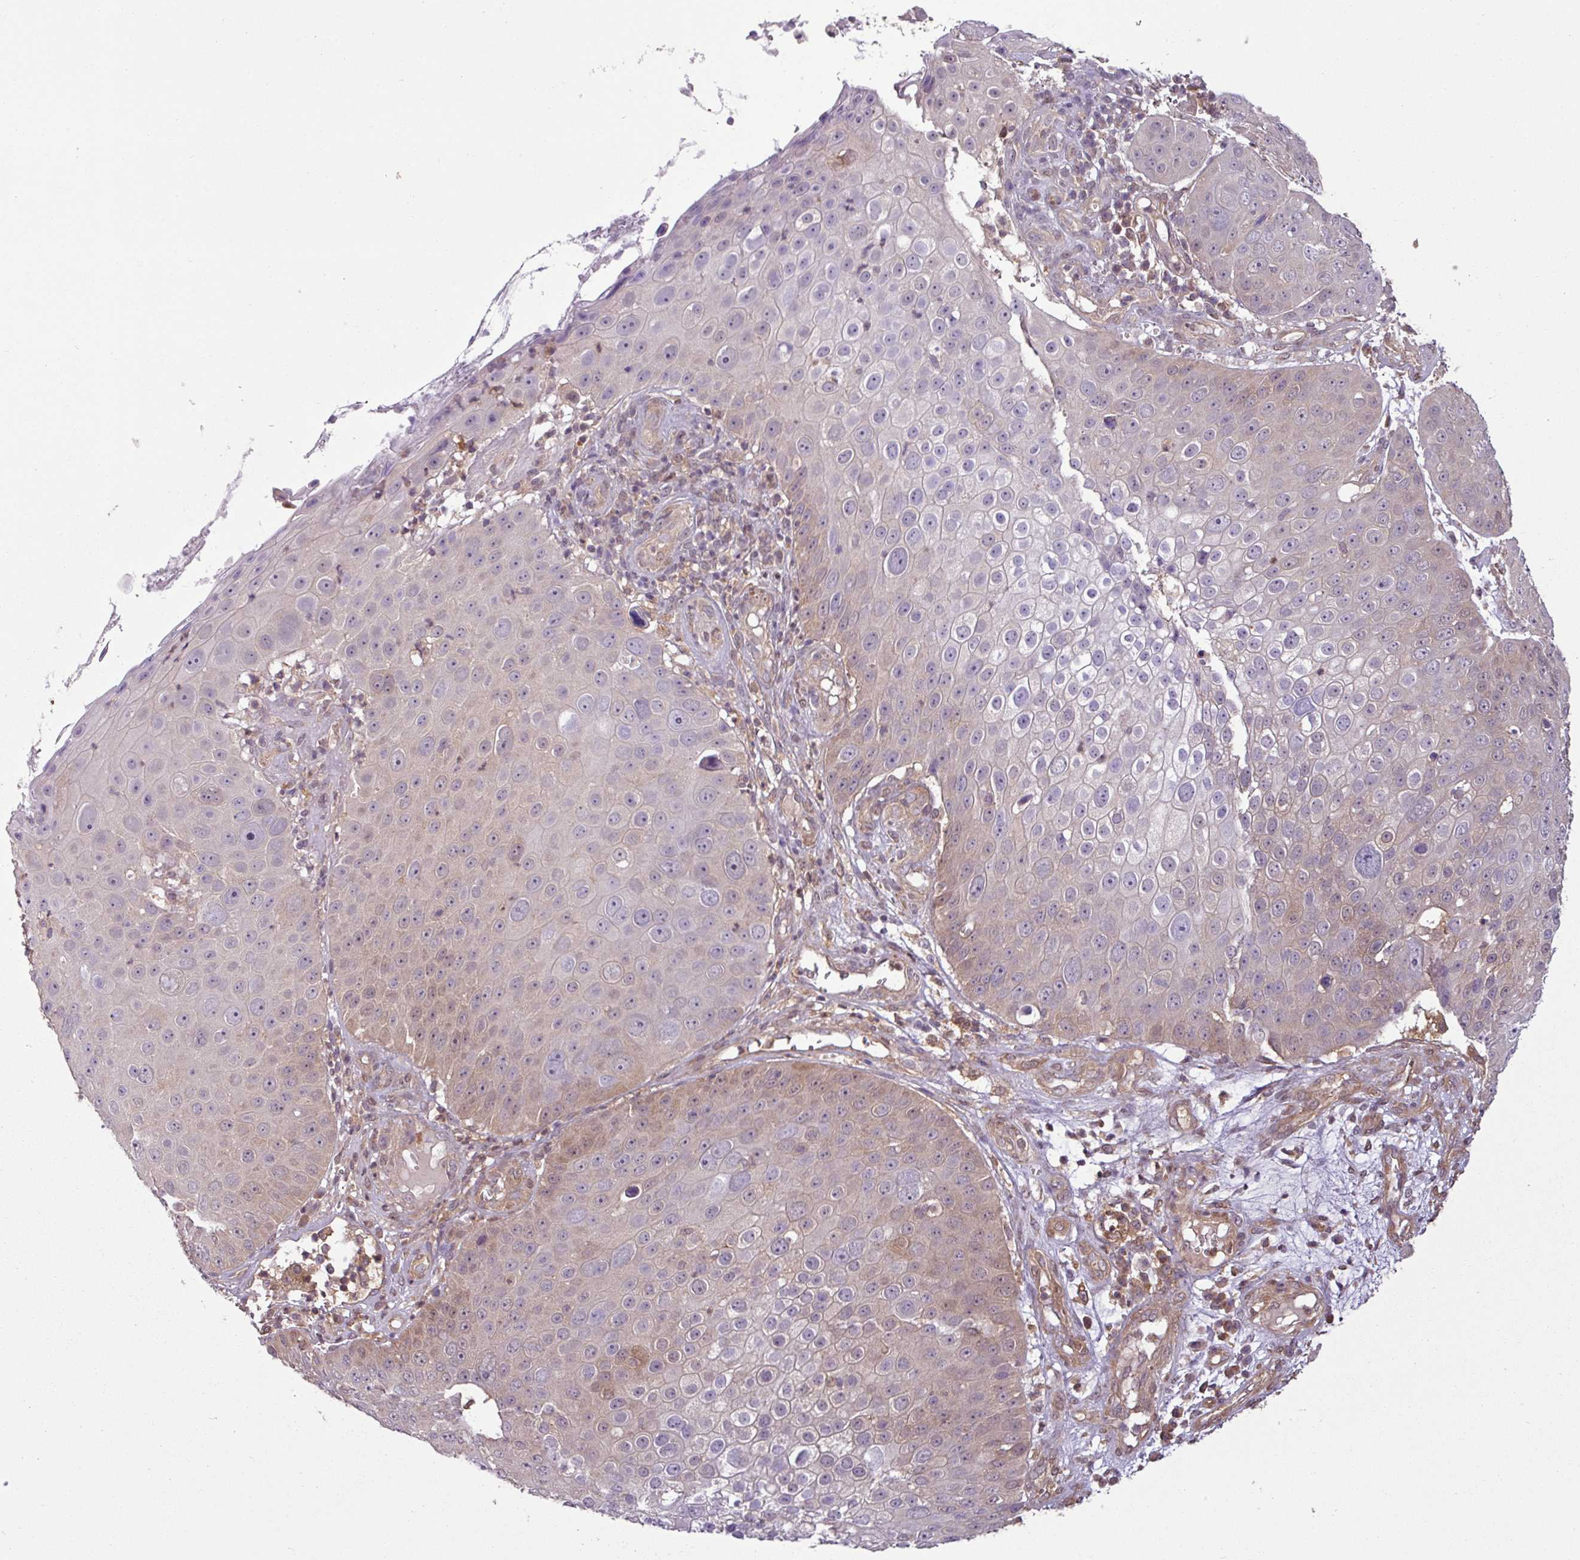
{"staining": {"intensity": "weak", "quantity": "<25%", "location": "cytoplasmic/membranous"}, "tissue": "skin cancer", "cell_type": "Tumor cells", "image_type": "cancer", "snomed": [{"axis": "morphology", "description": "Squamous cell carcinoma, NOS"}, {"axis": "topography", "description": "Skin"}], "caption": "Human skin squamous cell carcinoma stained for a protein using immunohistochemistry demonstrates no staining in tumor cells.", "gene": "SH3BGRL", "patient": {"sex": "male", "age": 71}}